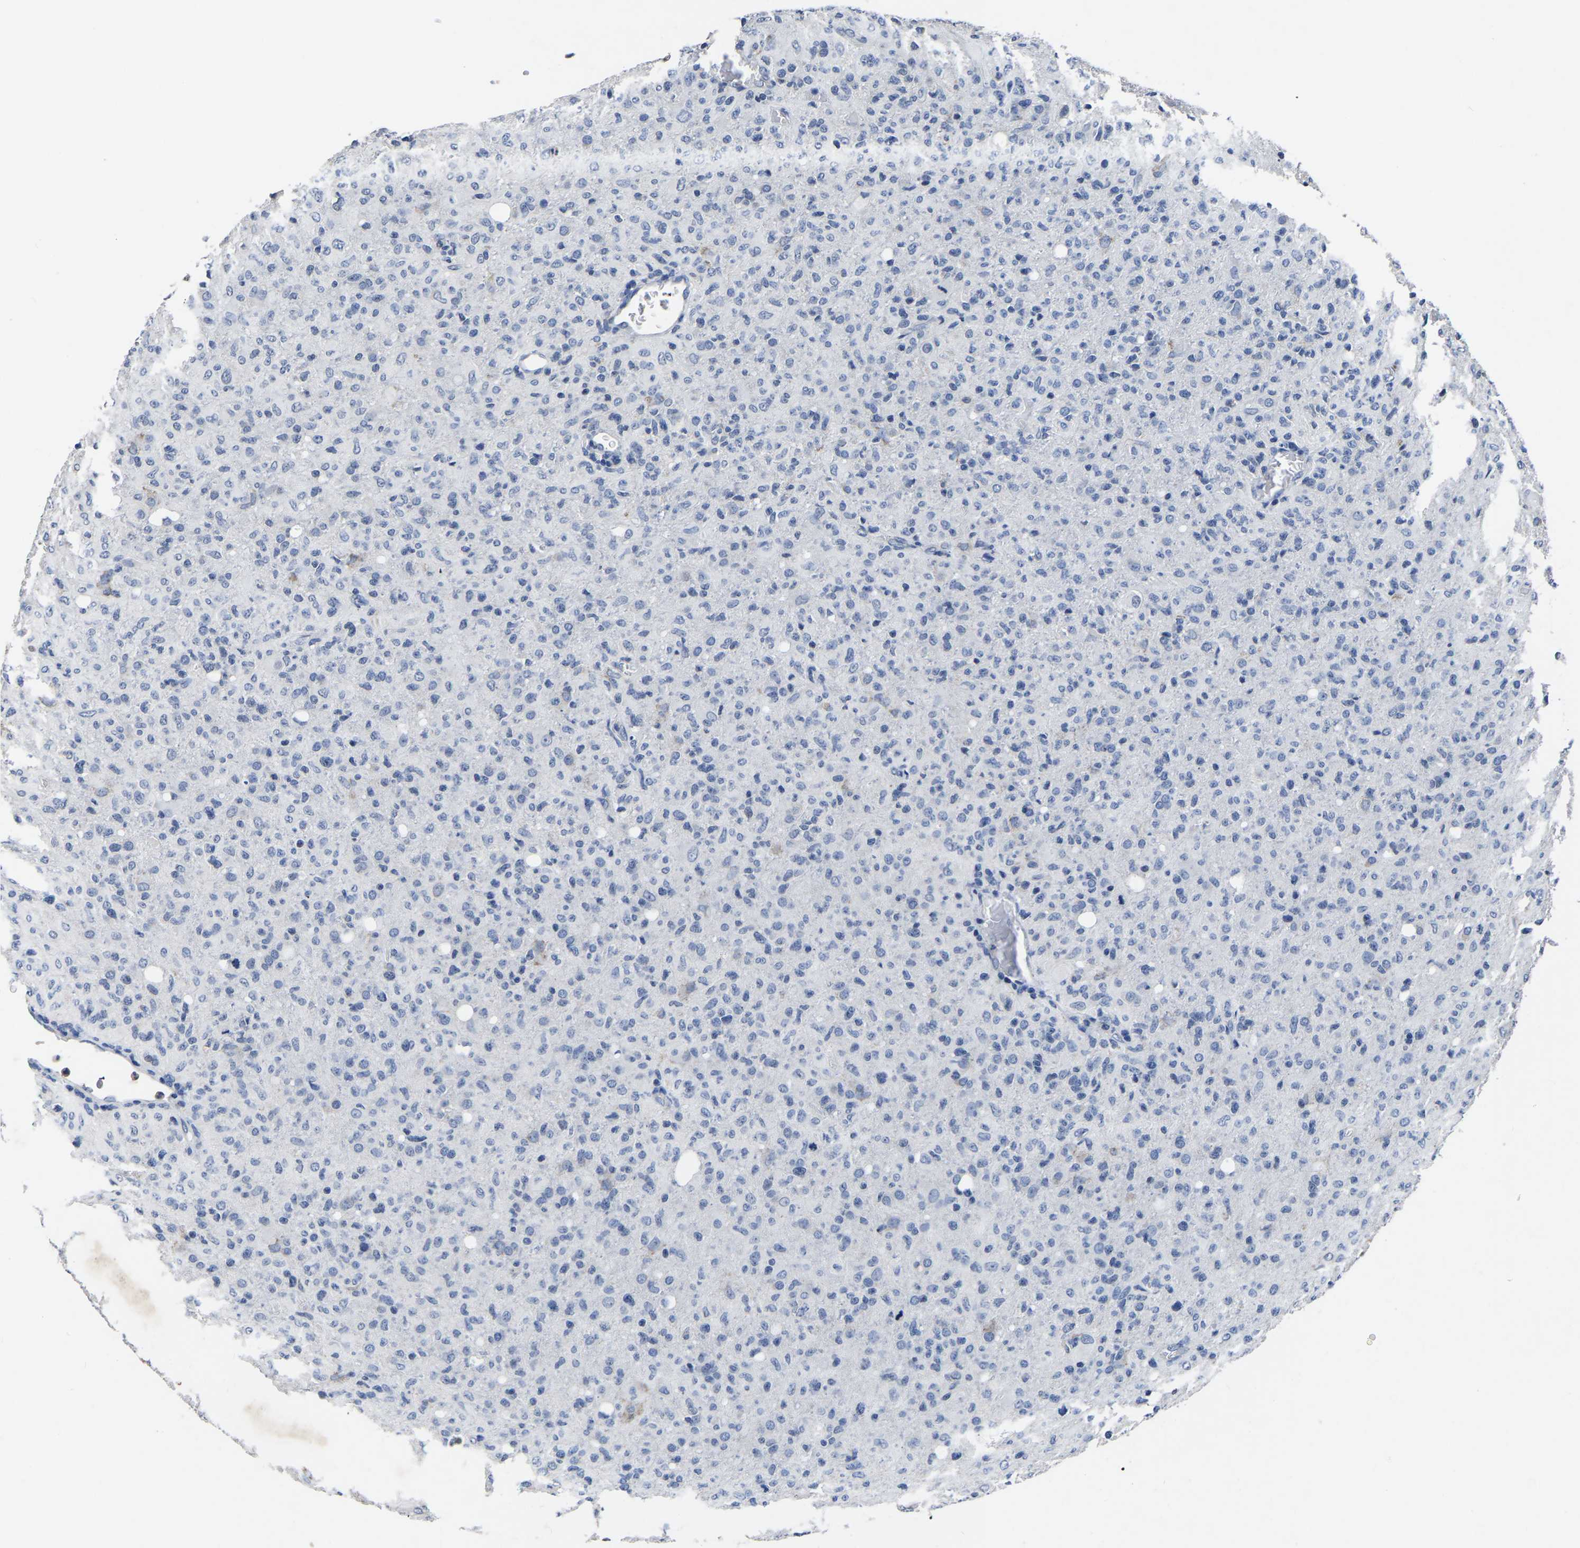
{"staining": {"intensity": "negative", "quantity": "none", "location": "none"}, "tissue": "glioma", "cell_type": "Tumor cells", "image_type": "cancer", "snomed": [{"axis": "morphology", "description": "Glioma, malignant, High grade"}, {"axis": "topography", "description": "Brain"}], "caption": "The histopathology image displays no staining of tumor cells in high-grade glioma (malignant).", "gene": "FGD5", "patient": {"sex": "female", "age": 57}}